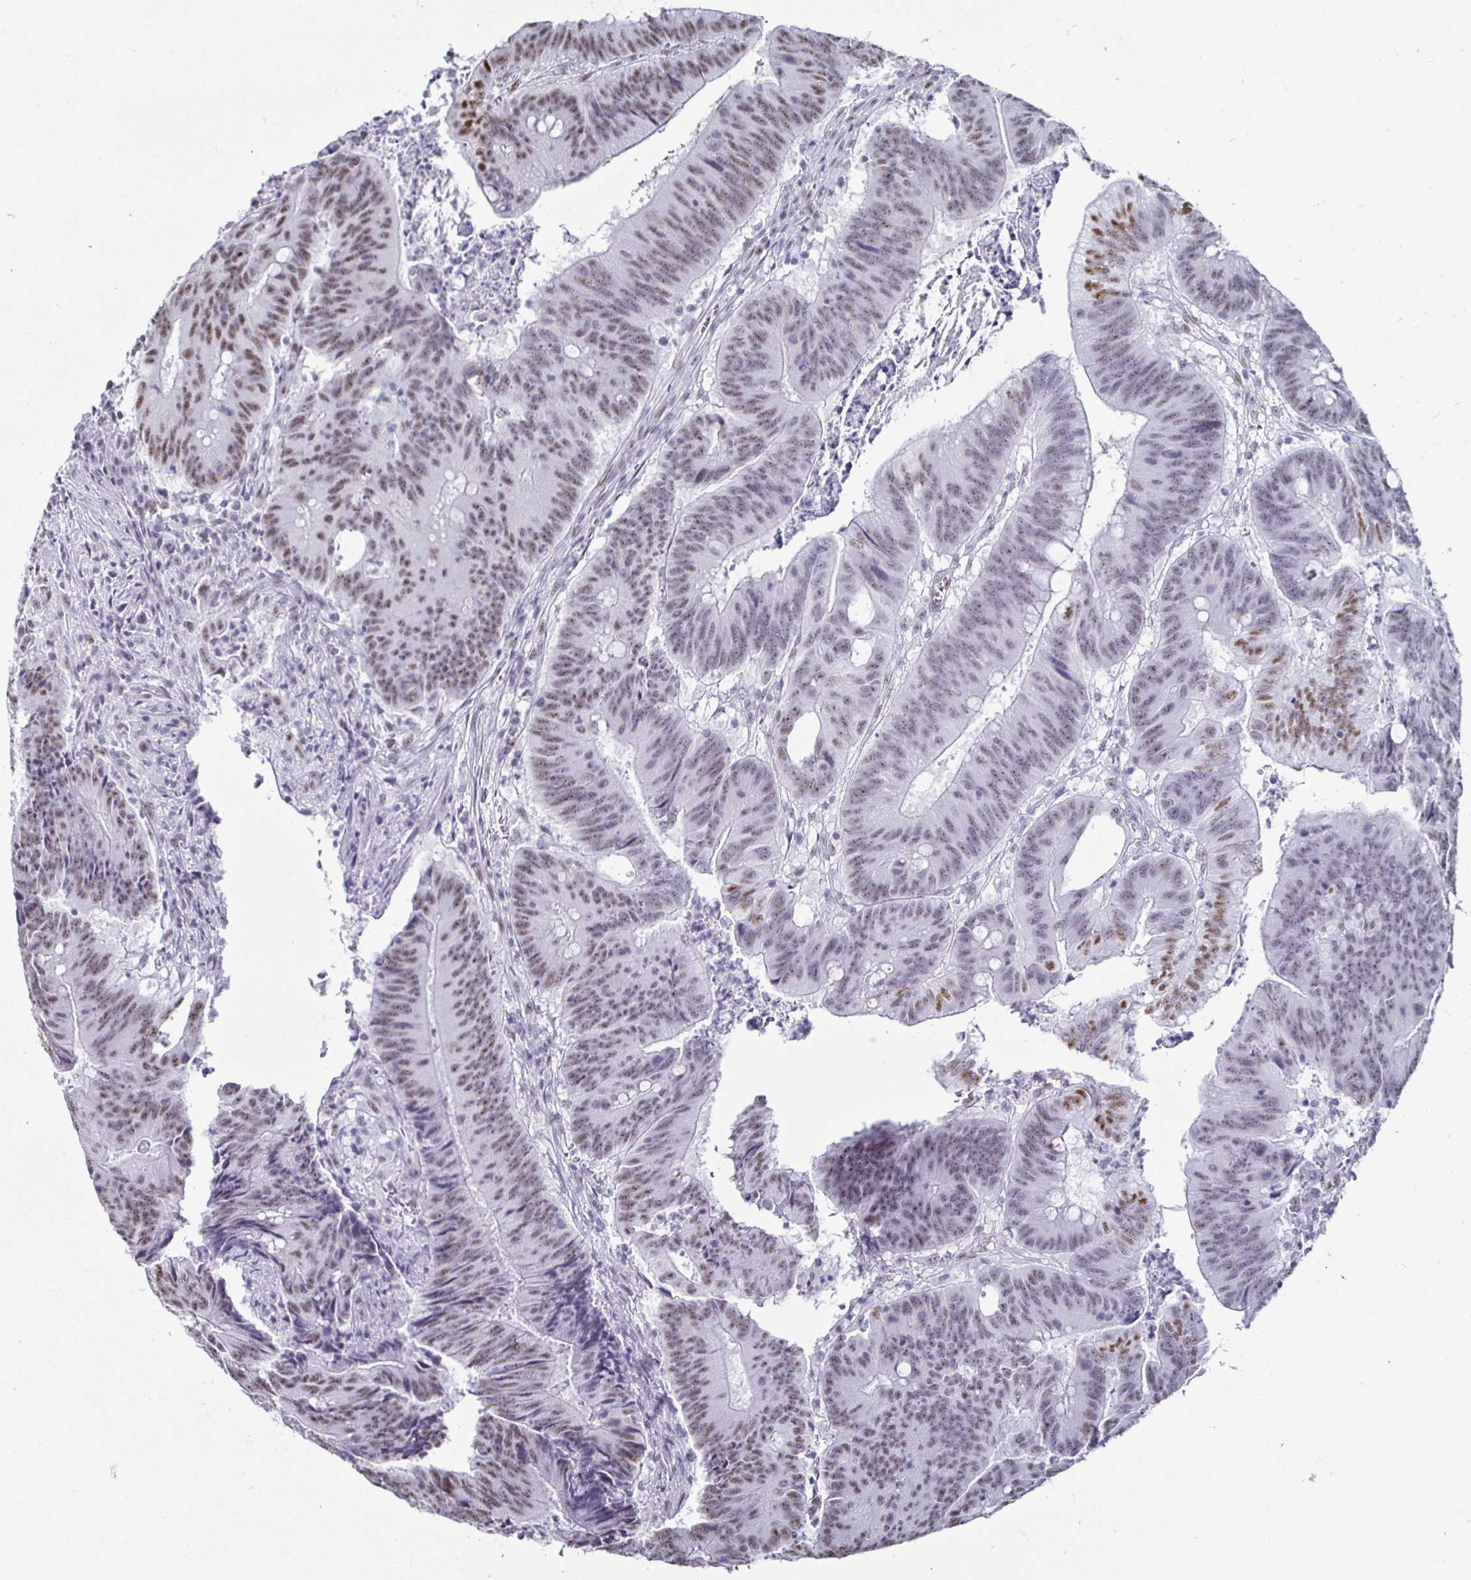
{"staining": {"intensity": "weak", "quantity": "25%-75%", "location": "nuclear"}, "tissue": "colorectal cancer", "cell_type": "Tumor cells", "image_type": "cancer", "snomed": [{"axis": "morphology", "description": "Adenocarcinoma, NOS"}, {"axis": "topography", "description": "Colon"}], "caption": "Immunohistochemical staining of human colorectal cancer shows low levels of weak nuclear expression in approximately 25%-75% of tumor cells.", "gene": "DDX39B", "patient": {"sex": "female", "age": 87}}